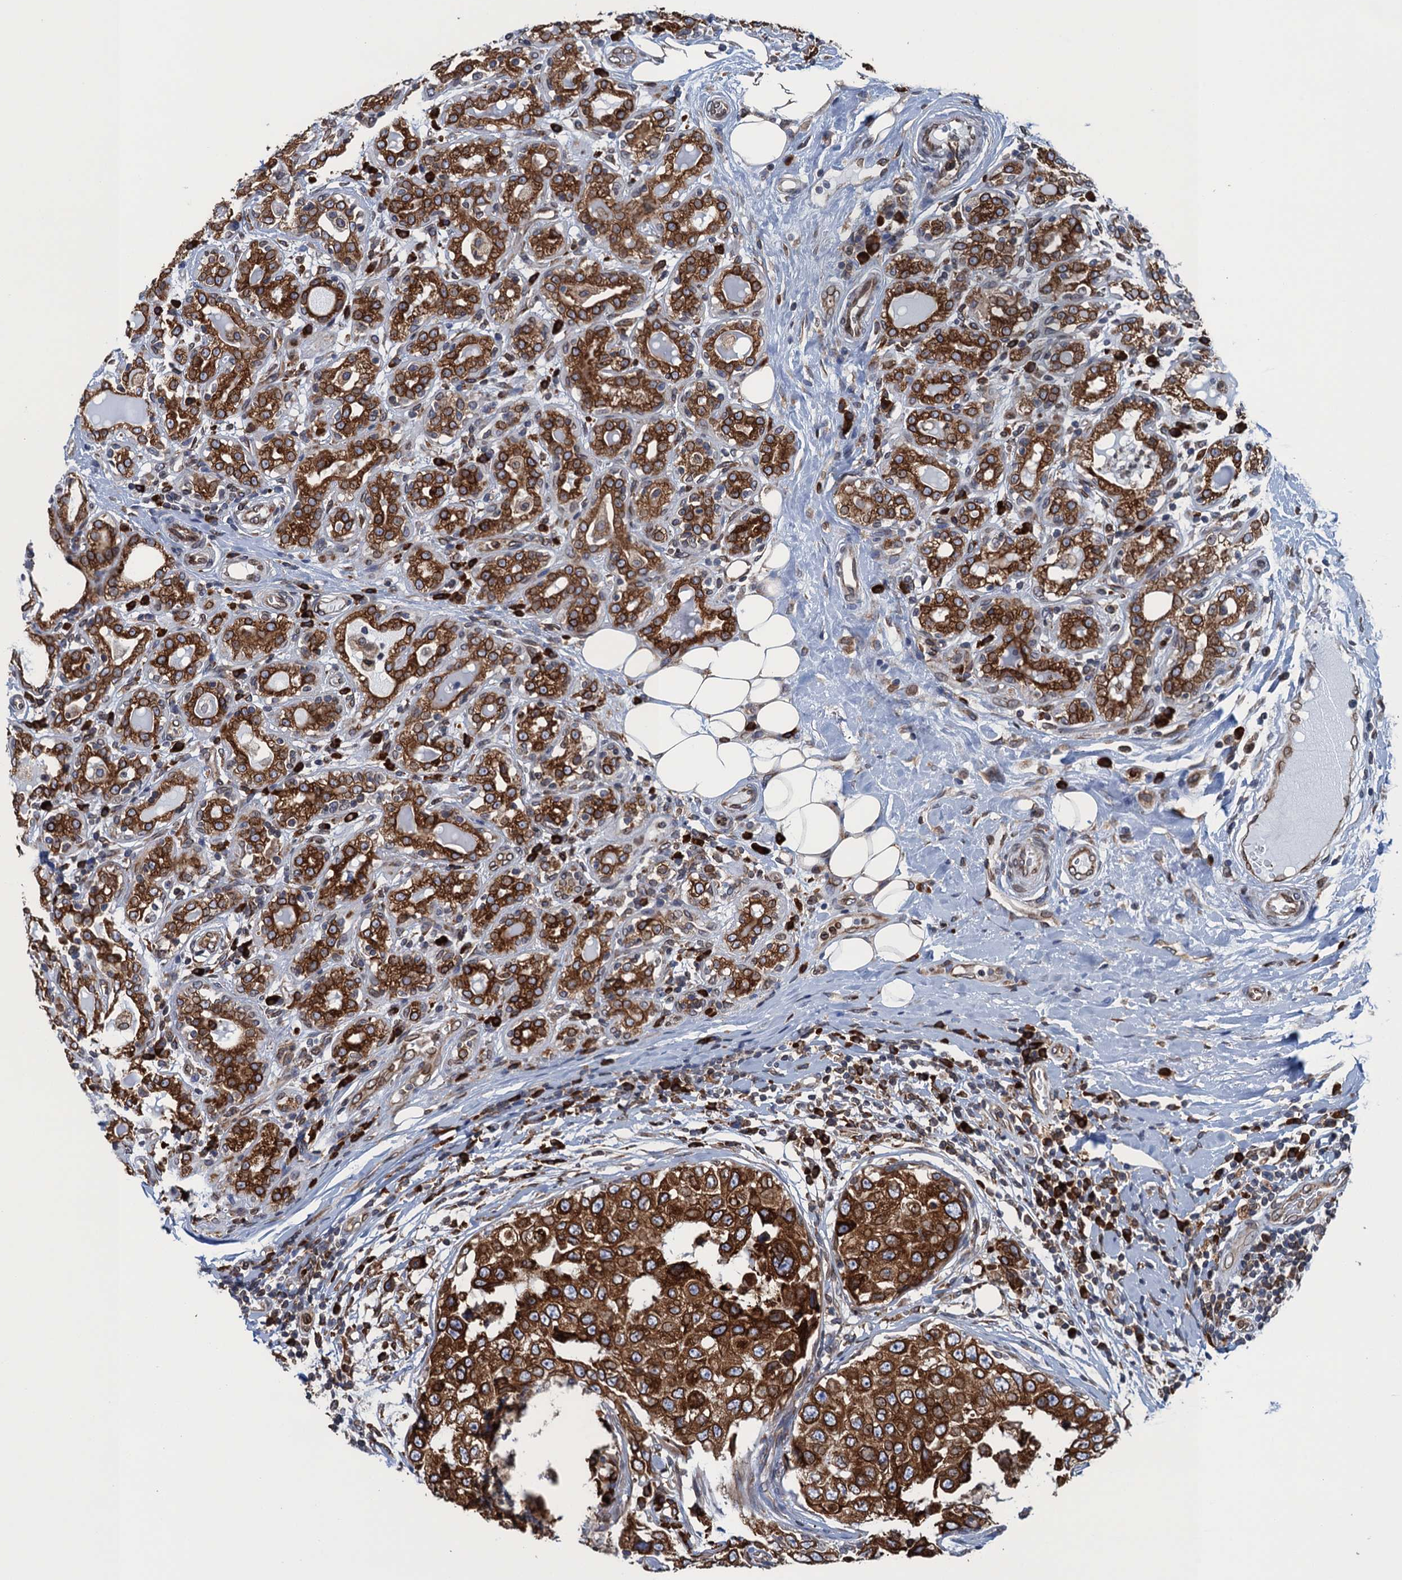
{"staining": {"intensity": "strong", "quantity": ">75%", "location": "cytoplasmic/membranous"}, "tissue": "breast cancer", "cell_type": "Tumor cells", "image_type": "cancer", "snomed": [{"axis": "morphology", "description": "Duct carcinoma"}, {"axis": "topography", "description": "Breast"}], "caption": "Protein staining of breast cancer tissue demonstrates strong cytoplasmic/membranous staining in about >75% of tumor cells.", "gene": "TMEM205", "patient": {"sex": "female", "age": 27}}